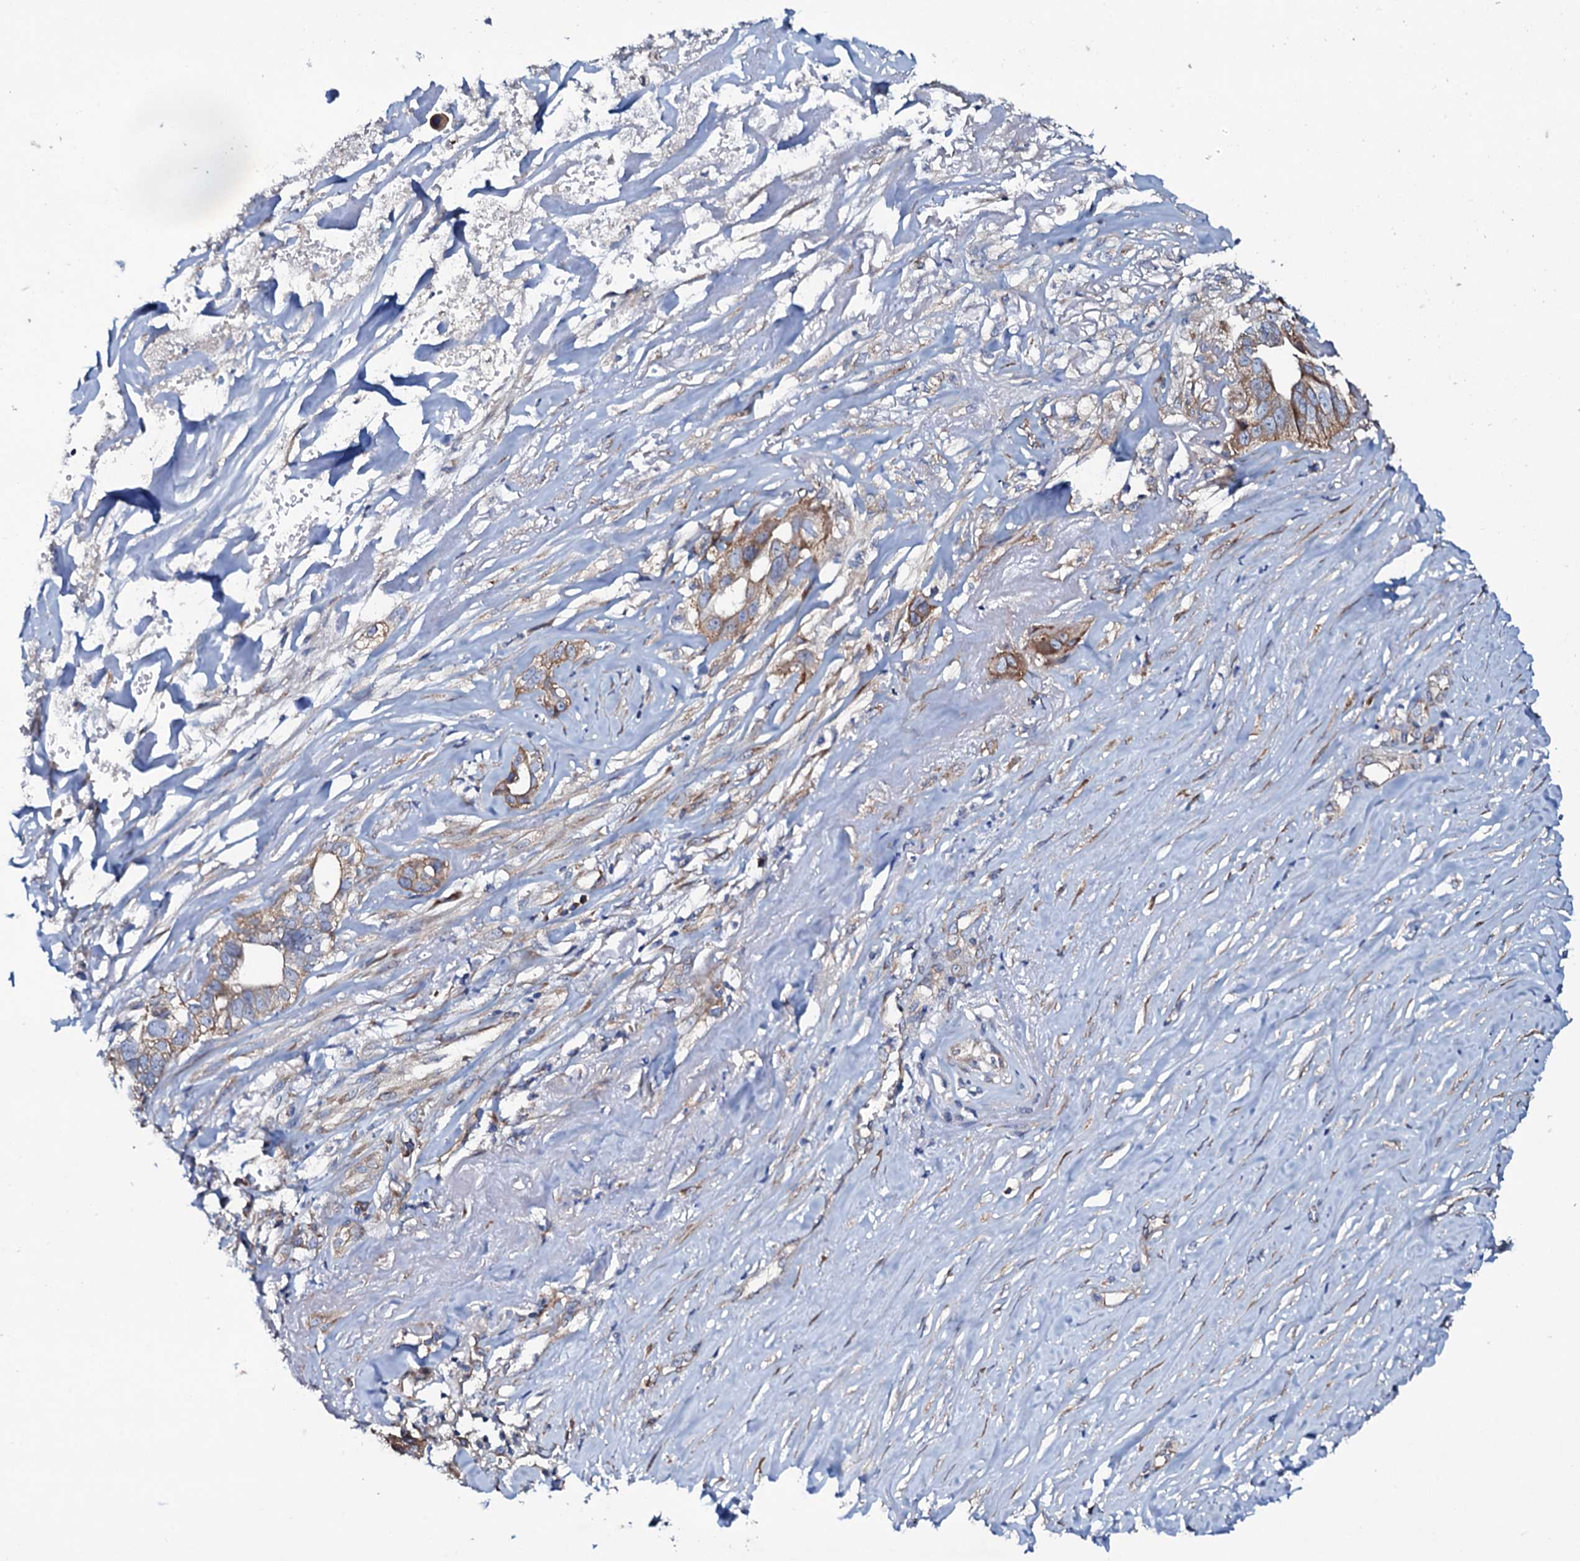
{"staining": {"intensity": "weak", "quantity": "25%-75%", "location": "cytoplasmic/membranous"}, "tissue": "liver cancer", "cell_type": "Tumor cells", "image_type": "cancer", "snomed": [{"axis": "morphology", "description": "Cholangiocarcinoma"}, {"axis": "topography", "description": "Liver"}], "caption": "A micrograph of cholangiocarcinoma (liver) stained for a protein demonstrates weak cytoplasmic/membranous brown staining in tumor cells.", "gene": "STARD13", "patient": {"sex": "female", "age": 79}}